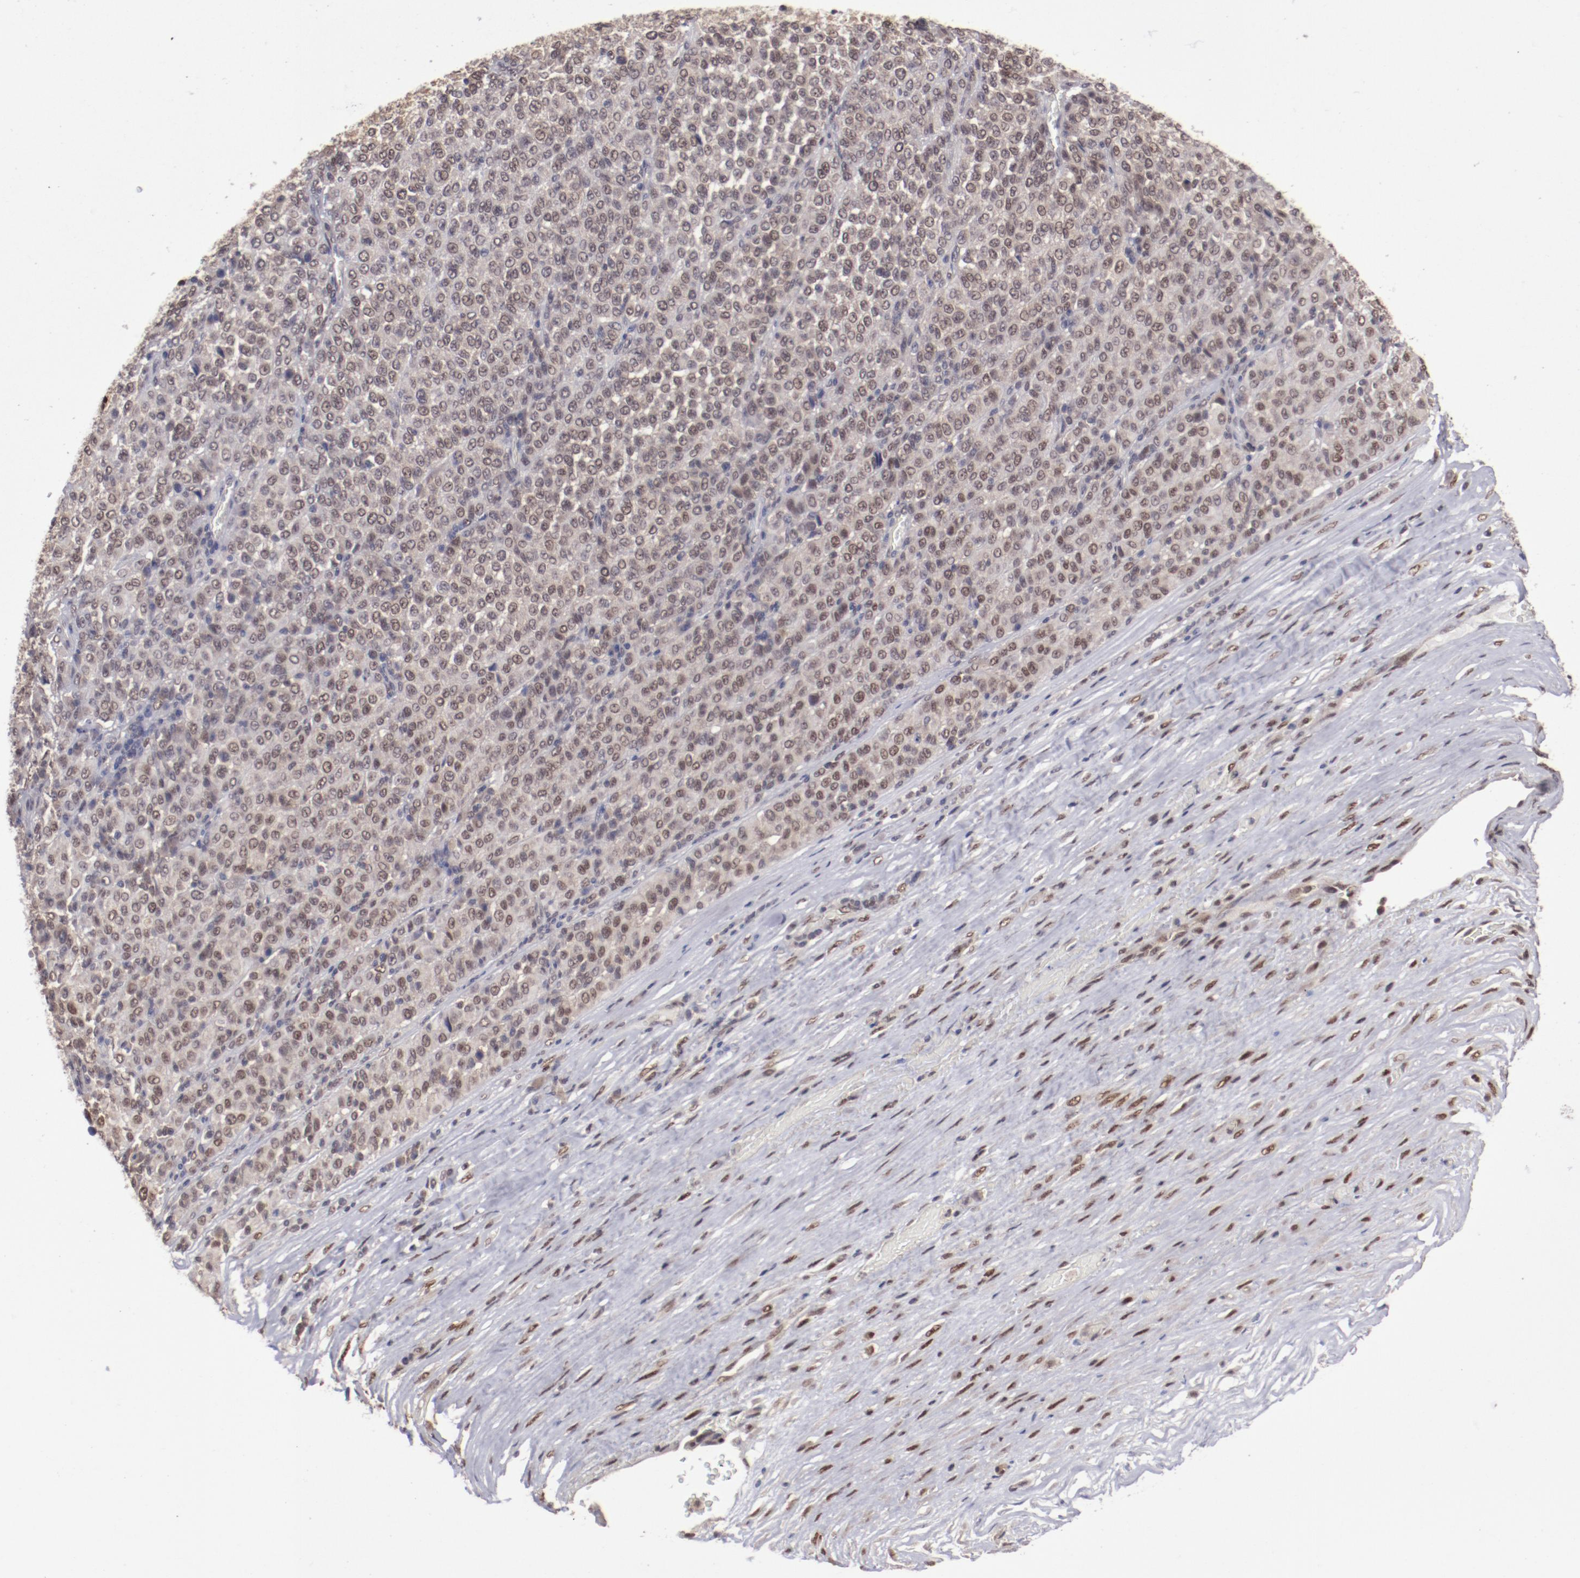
{"staining": {"intensity": "weak", "quantity": ">75%", "location": "cytoplasmic/membranous,nuclear"}, "tissue": "melanoma", "cell_type": "Tumor cells", "image_type": "cancer", "snomed": [{"axis": "morphology", "description": "Malignant melanoma, Metastatic site"}, {"axis": "topography", "description": "Pancreas"}], "caption": "A histopathology image of malignant melanoma (metastatic site) stained for a protein exhibits weak cytoplasmic/membranous and nuclear brown staining in tumor cells.", "gene": "ARNT", "patient": {"sex": "female", "age": 30}}